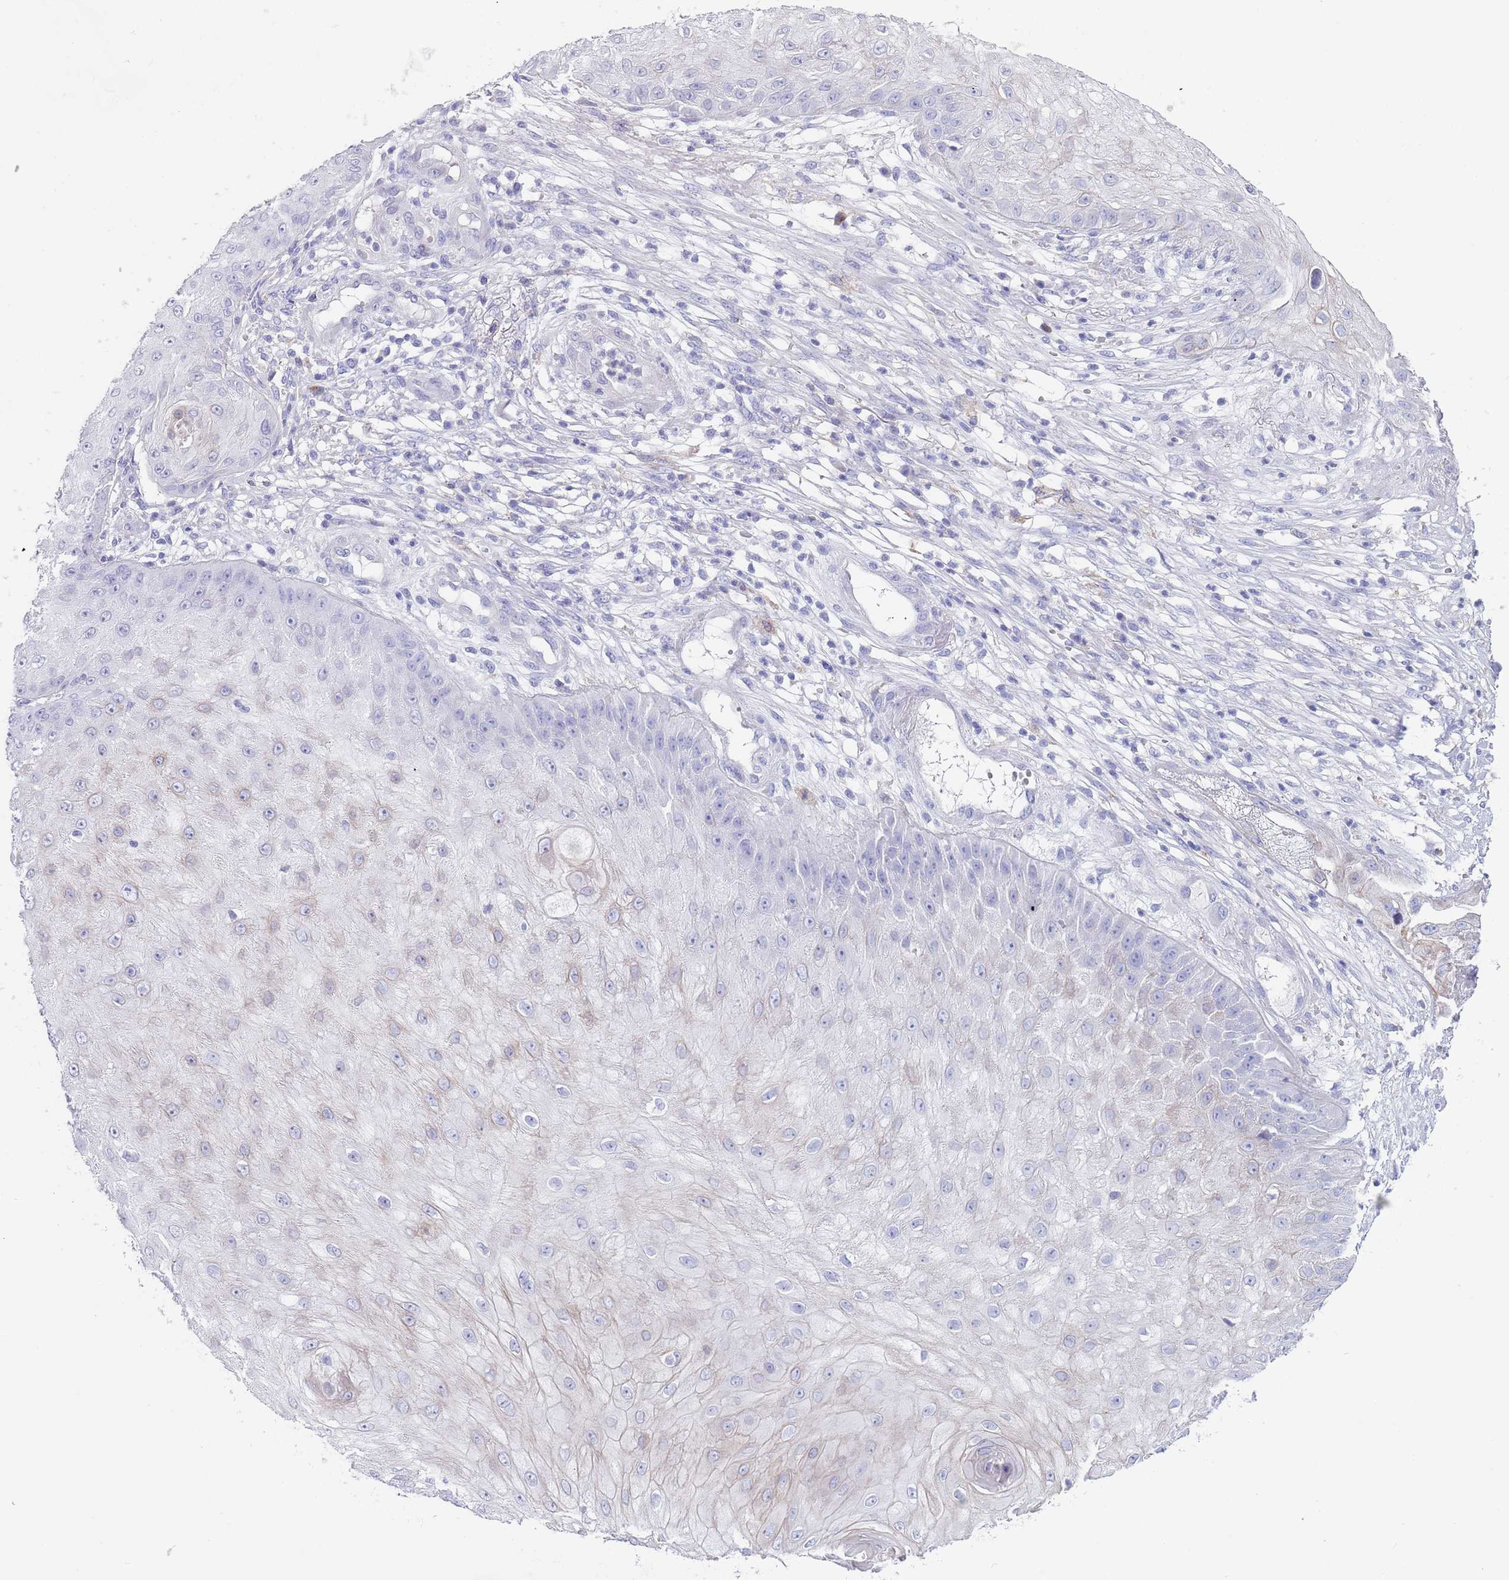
{"staining": {"intensity": "negative", "quantity": "none", "location": "none"}, "tissue": "skin cancer", "cell_type": "Tumor cells", "image_type": "cancer", "snomed": [{"axis": "morphology", "description": "Squamous cell carcinoma, NOS"}, {"axis": "topography", "description": "Skin"}], "caption": "Tumor cells show no significant positivity in squamous cell carcinoma (skin).", "gene": "CPXM2", "patient": {"sex": "male", "age": 70}}